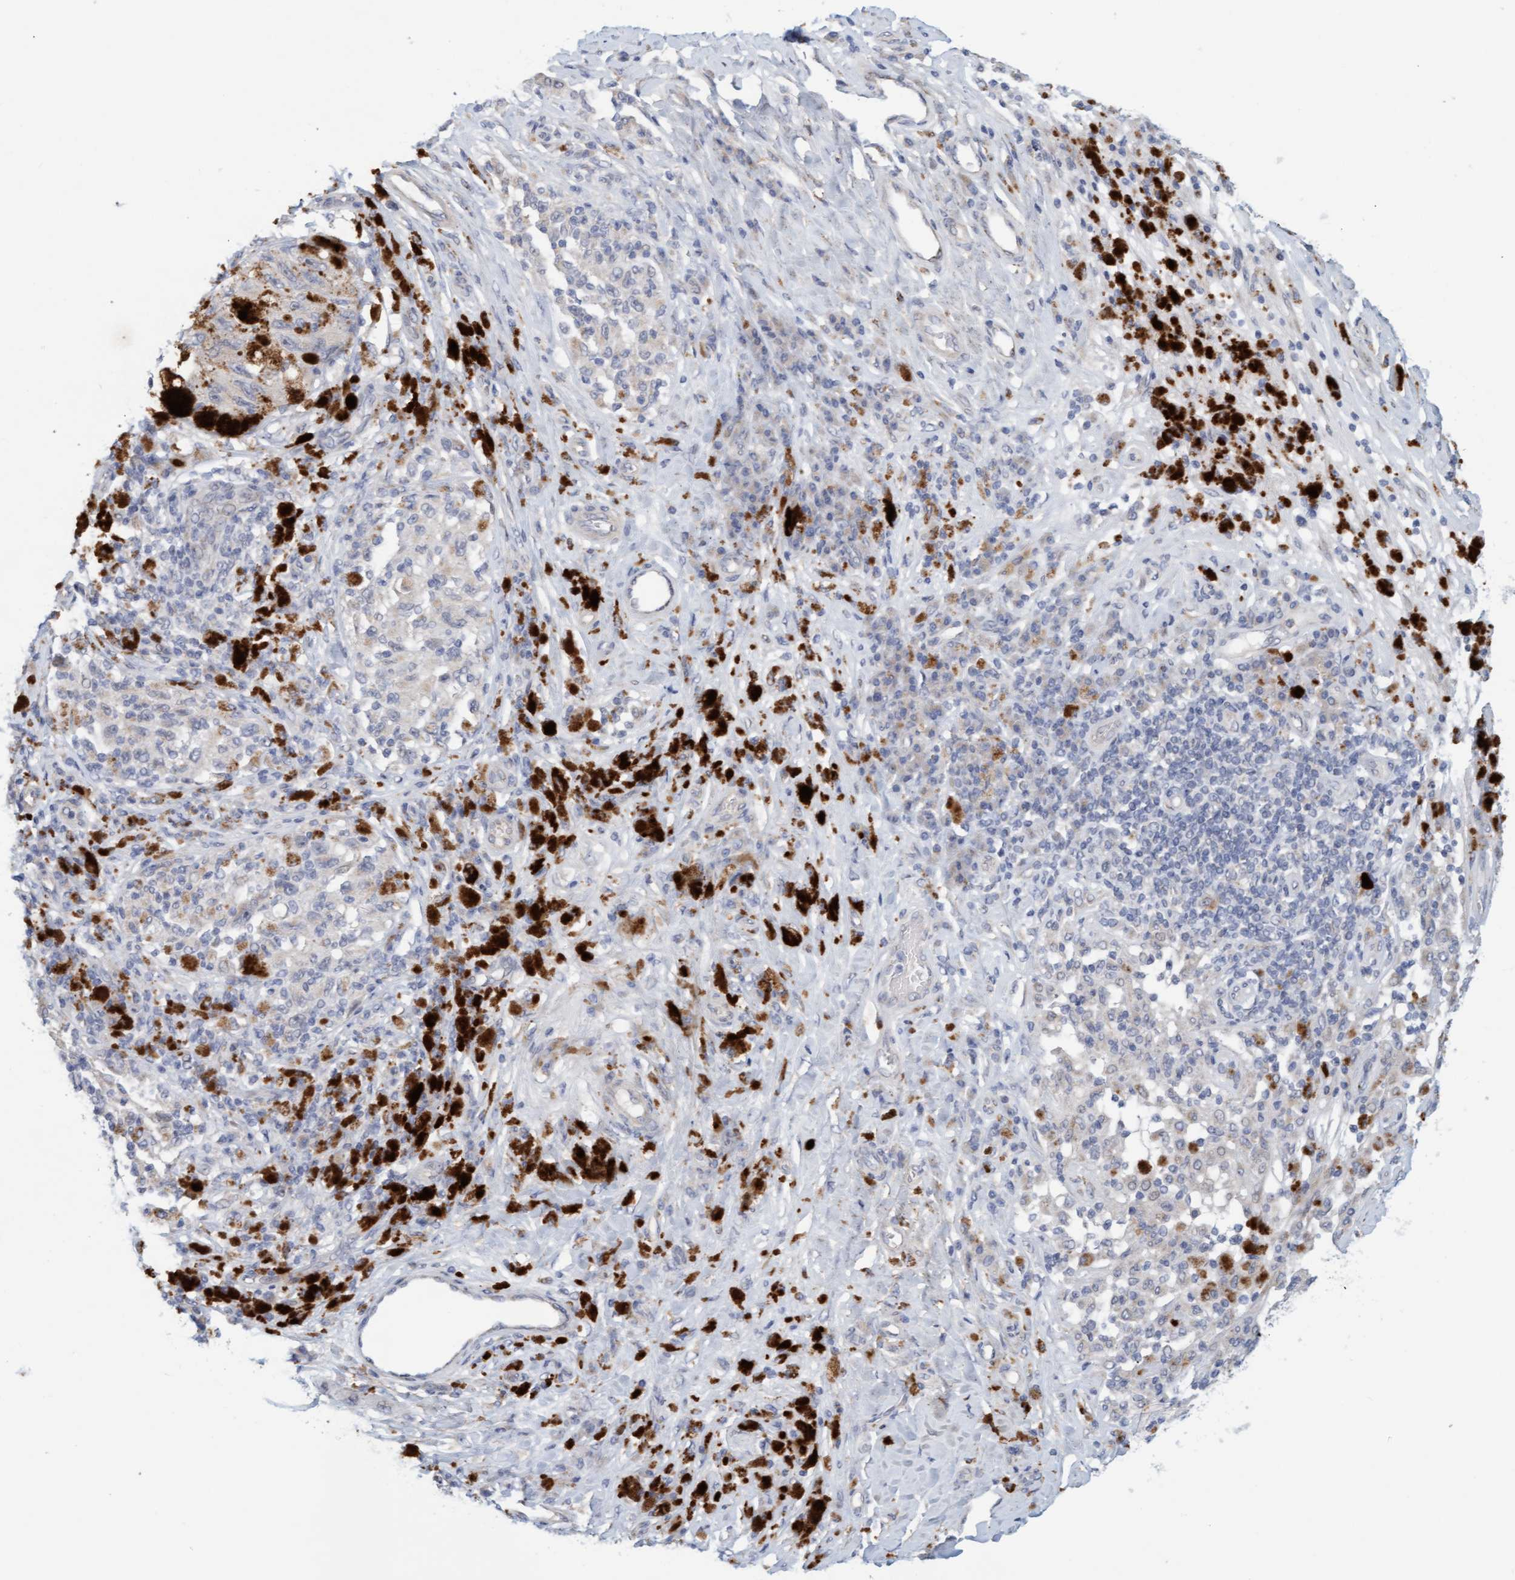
{"staining": {"intensity": "negative", "quantity": "none", "location": "none"}, "tissue": "melanoma", "cell_type": "Tumor cells", "image_type": "cancer", "snomed": [{"axis": "morphology", "description": "Malignant melanoma, NOS"}, {"axis": "topography", "description": "Skin"}], "caption": "Malignant melanoma stained for a protein using immunohistochemistry exhibits no positivity tumor cells.", "gene": "ZC3H3", "patient": {"sex": "female", "age": 73}}